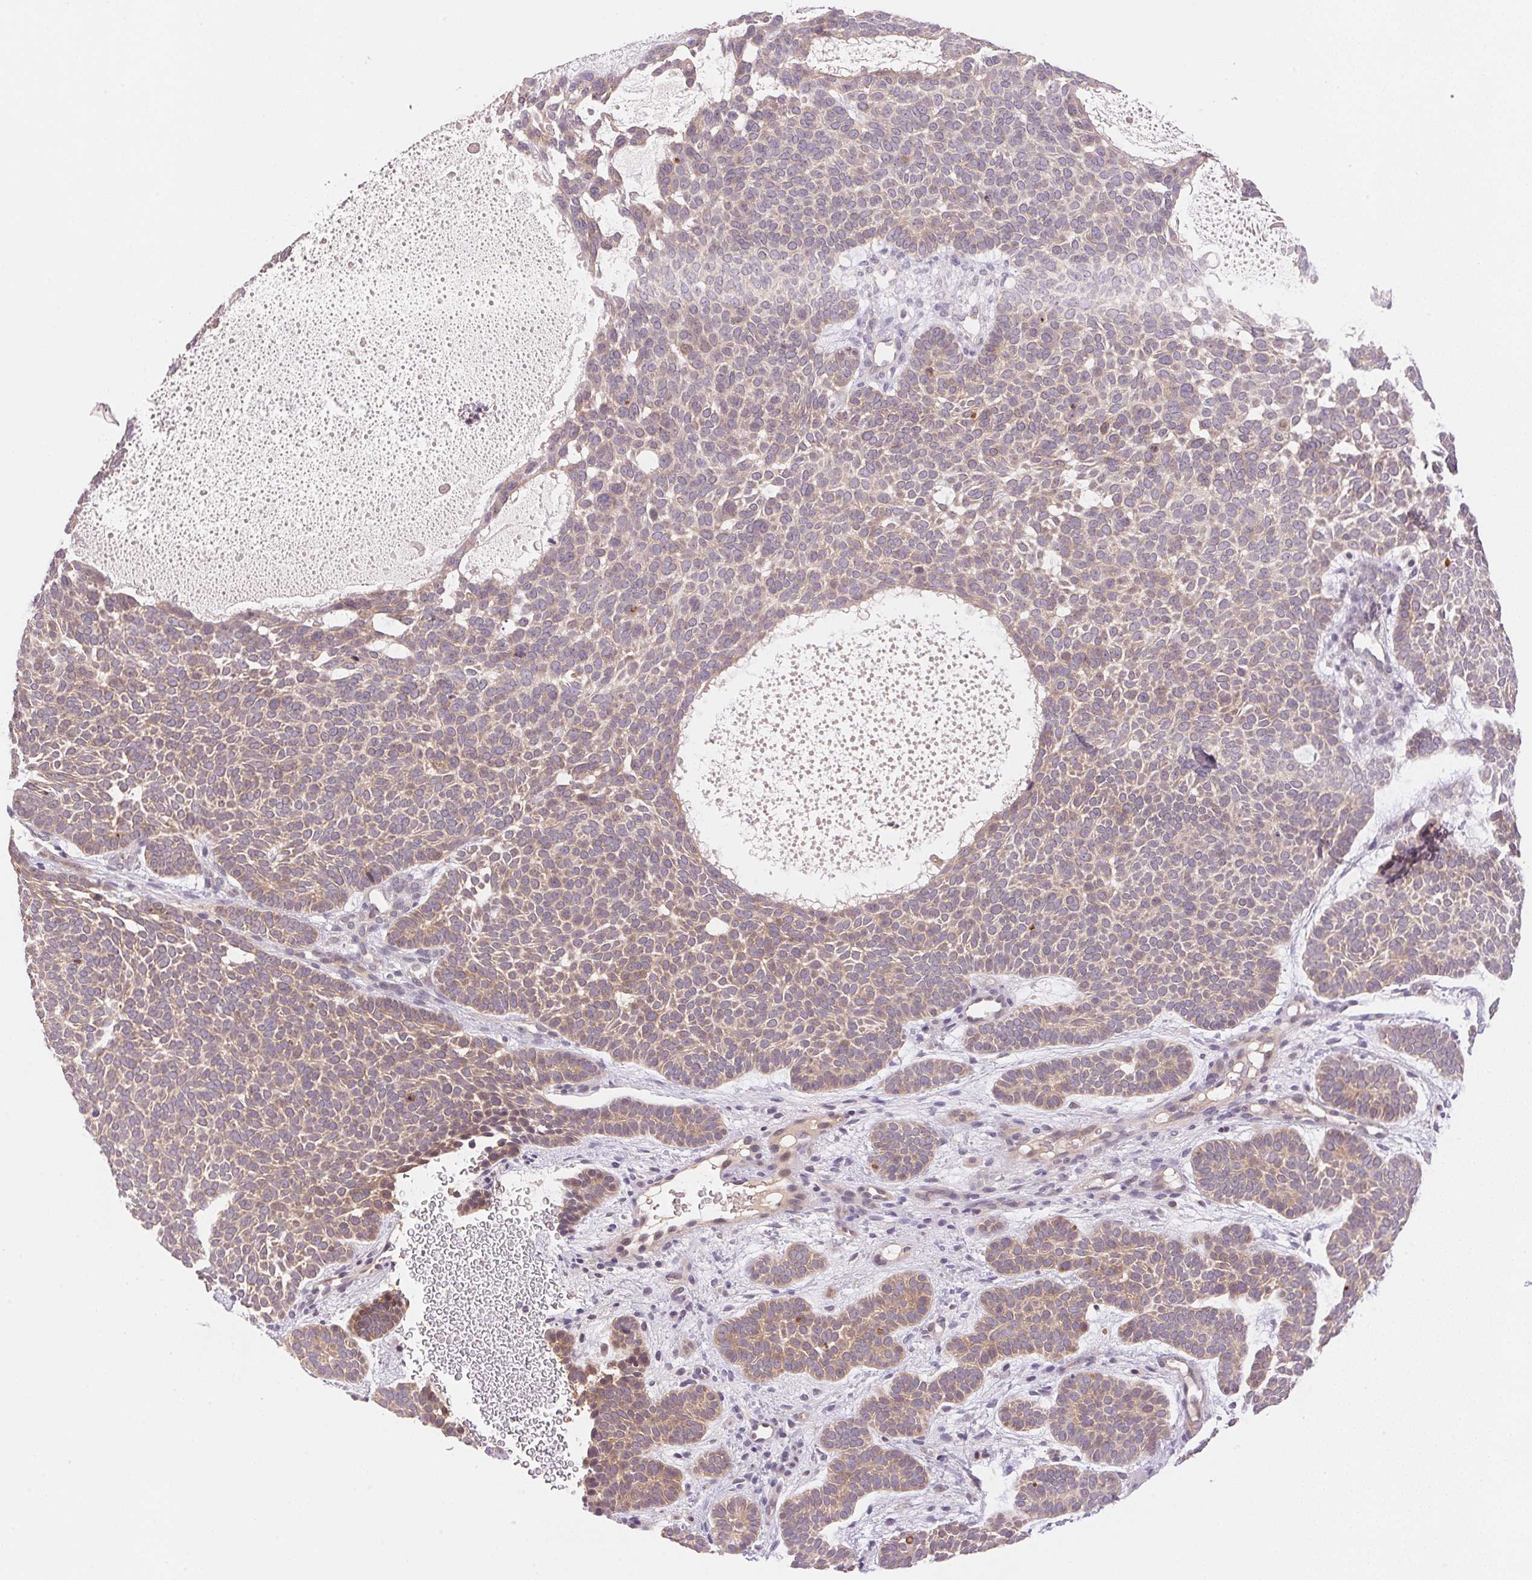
{"staining": {"intensity": "weak", "quantity": "25%-75%", "location": "cytoplasmic/membranous"}, "tissue": "skin cancer", "cell_type": "Tumor cells", "image_type": "cancer", "snomed": [{"axis": "morphology", "description": "Basal cell carcinoma"}, {"axis": "topography", "description": "Skin"}], "caption": "Skin cancer stained with IHC exhibits weak cytoplasmic/membranous positivity in approximately 25%-75% of tumor cells.", "gene": "BNIP5", "patient": {"sex": "female", "age": 82}}